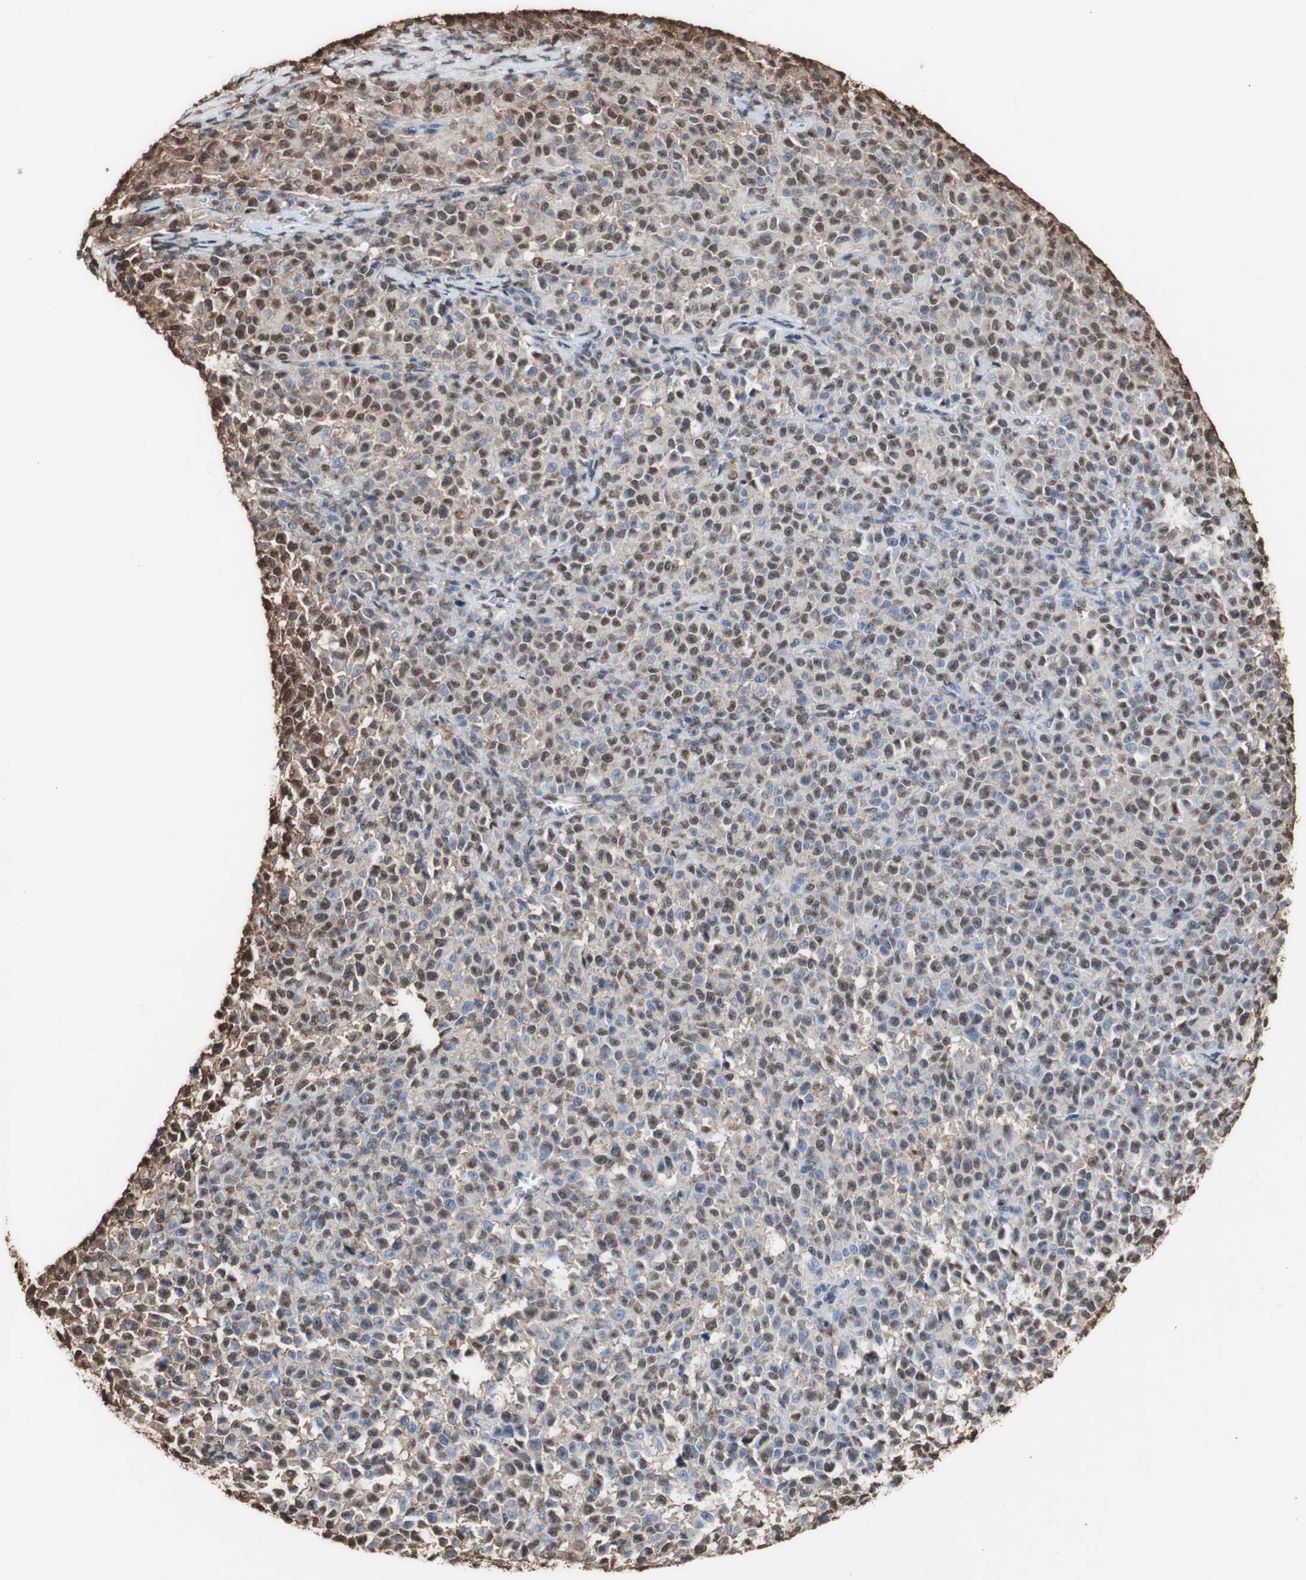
{"staining": {"intensity": "strong", "quantity": "25%-75%", "location": "cytoplasmic/membranous,nuclear"}, "tissue": "melanoma", "cell_type": "Tumor cells", "image_type": "cancer", "snomed": [{"axis": "morphology", "description": "Malignant melanoma, NOS"}, {"axis": "topography", "description": "Skin"}], "caption": "Brown immunohistochemical staining in melanoma reveals strong cytoplasmic/membranous and nuclear expression in approximately 25%-75% of tumor cells. (IHC, brightfield microscopy, high magnification).", "gene": "PIDD1", "patient": {"sex": "female", "age": 82}}